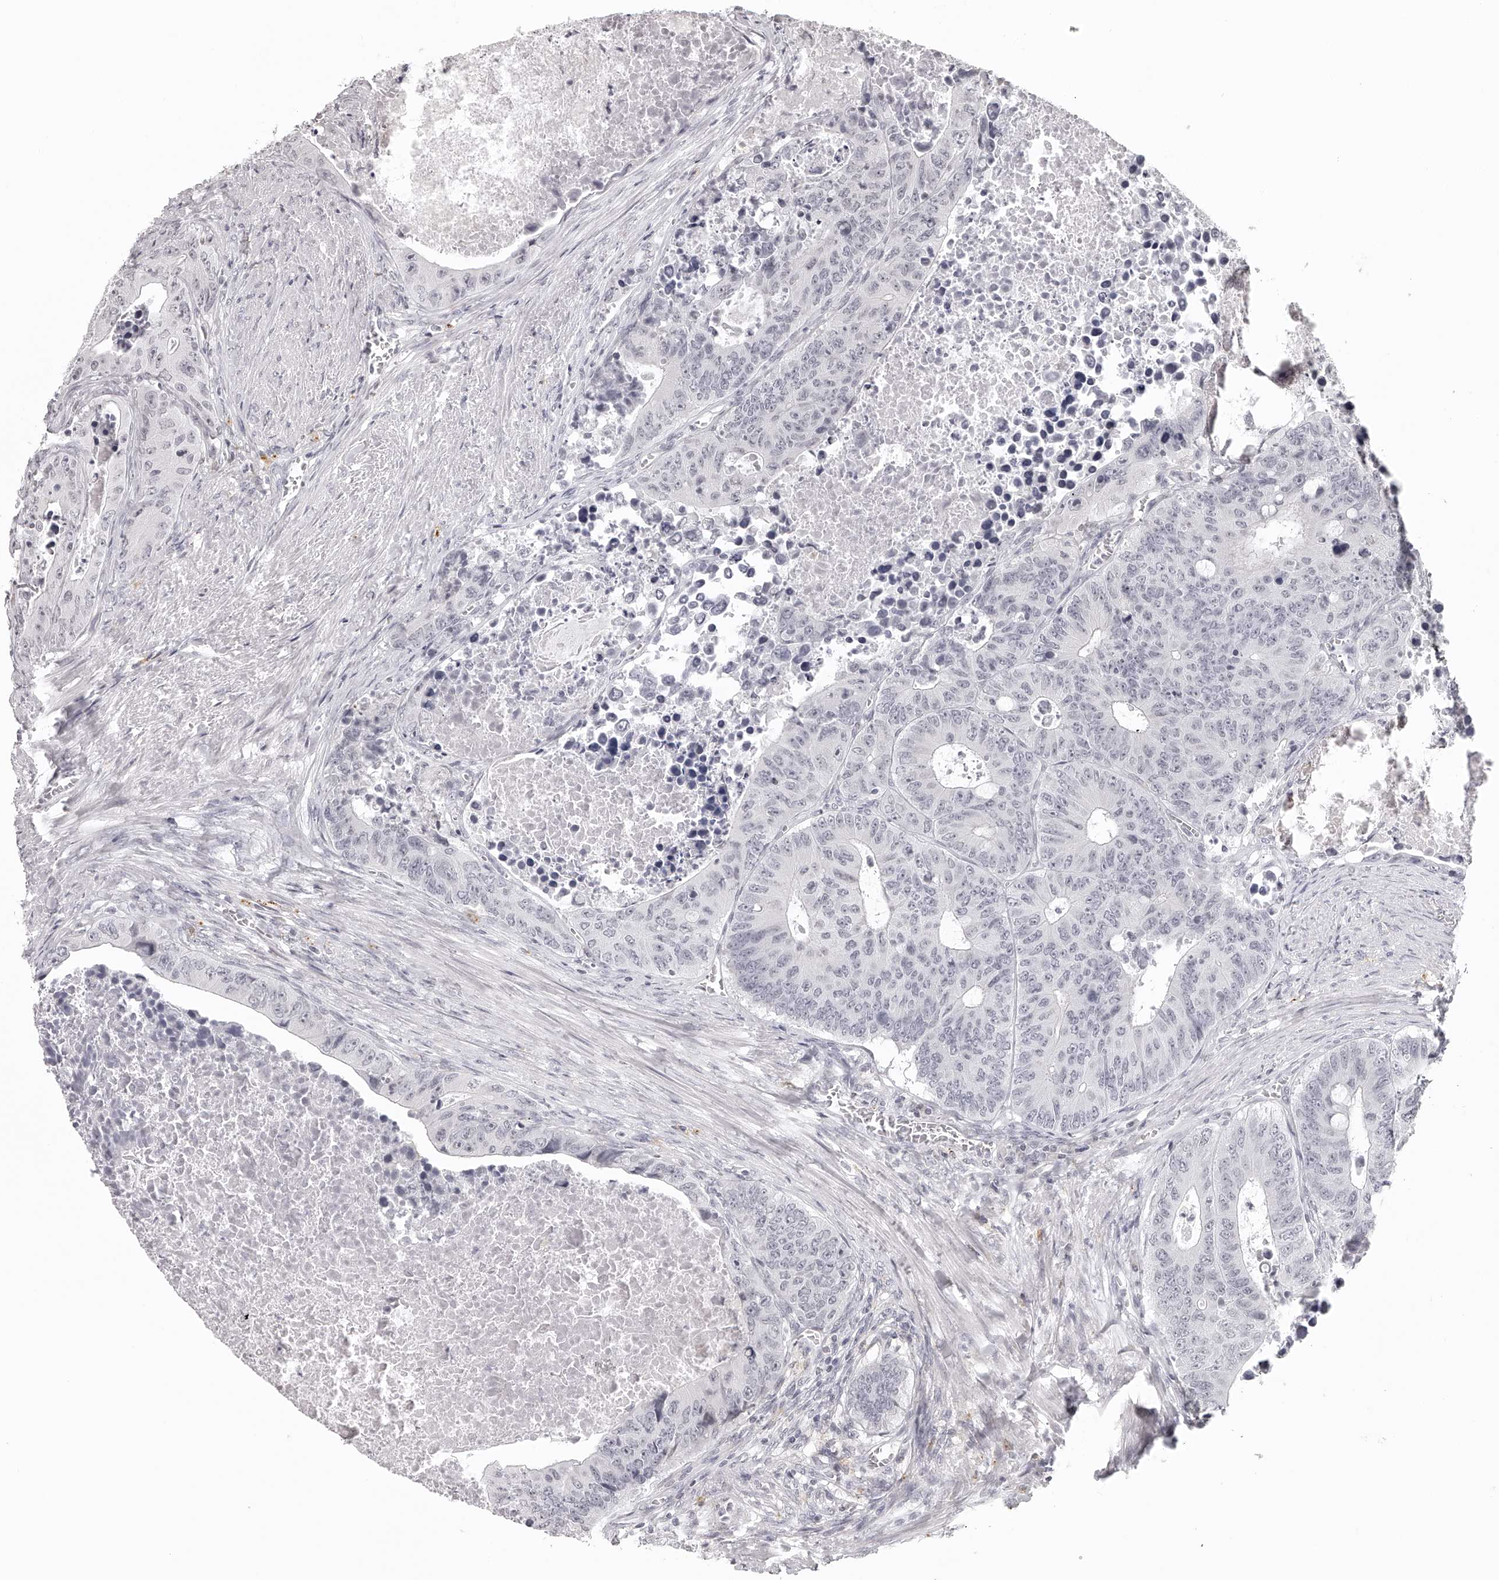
{"staining": {"intensity": "negative", "quantity": "none", "location": "none"}, "tissue": "colorectal cancer", "cell_type": "Tumor cells", "image_type": "cancer", "snomed": [{"axis": "morphology", "description": "Adenocarcinoma, NOS"}, {"axis": "topography", "description": "Colon"}], "caption": "Tumor cells show no significant positivity in colorectal adenocarcinoma.", "gene": "RNF220", "patient": {"sex": "male", "age": 87}}